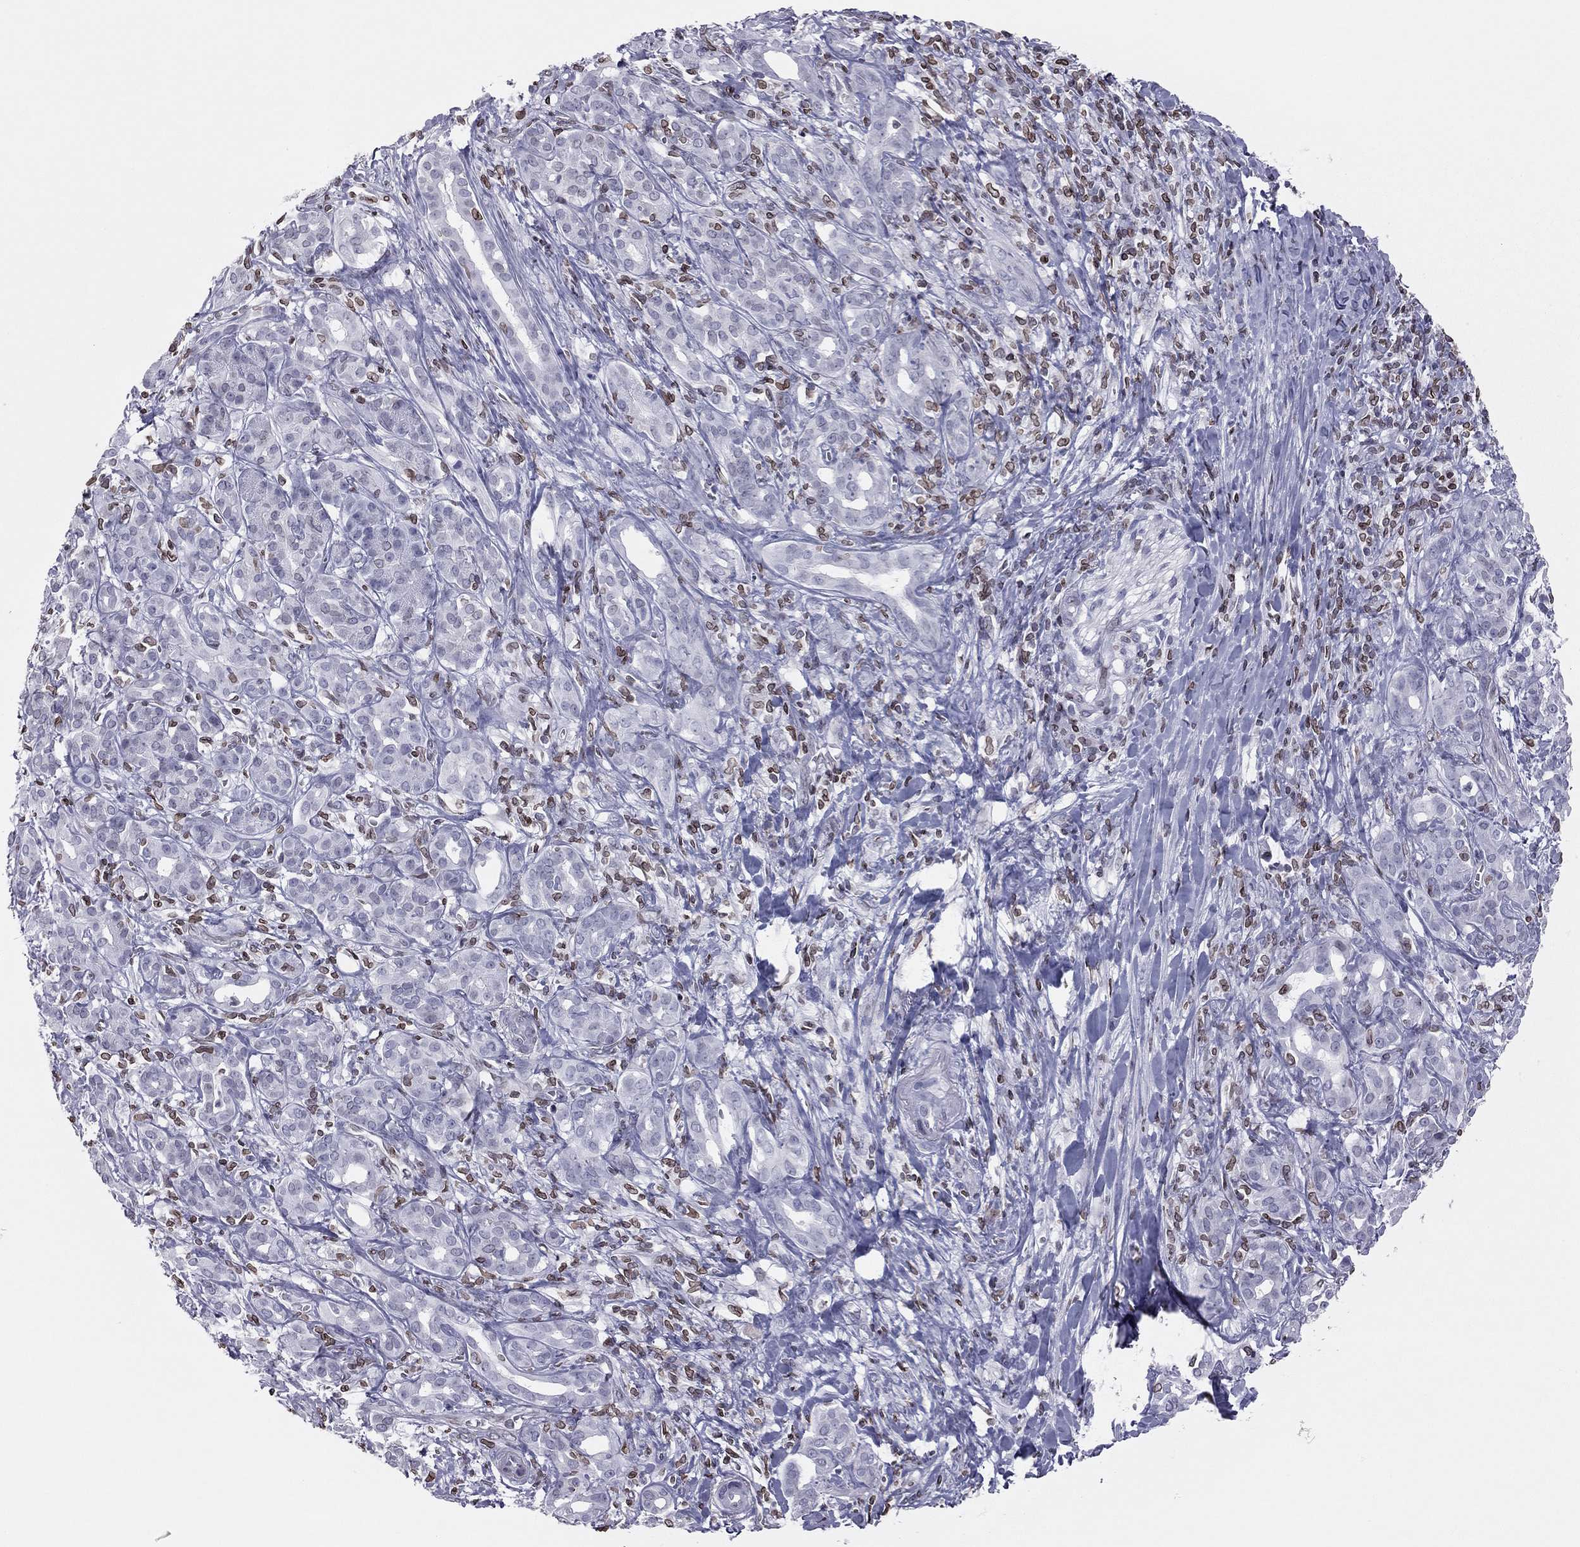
{"staining": {"intensity": "moderate", "quantity": "<25%", "location": "cytoplasmic/membranous,nuclear"}, "tissue": "pancreatic cancer", "cell_type": "Tumor cells", "image_type": "cancer", "snomed": [{"axis": "morphology", "description": "Adenocarcinoma, NOS"}, {"axis": "topography", "description": "Pancreas"}], "caption": "Brown immunohistochemical staining in pancreatic cancer (adenocarcinoma) exhibits moderate cytoplasmic/membranous and nuclear expression in approximately <25% of tumor cells.", "gene": "ESPL1", "patient": {"sex": "male", "age": 61}}